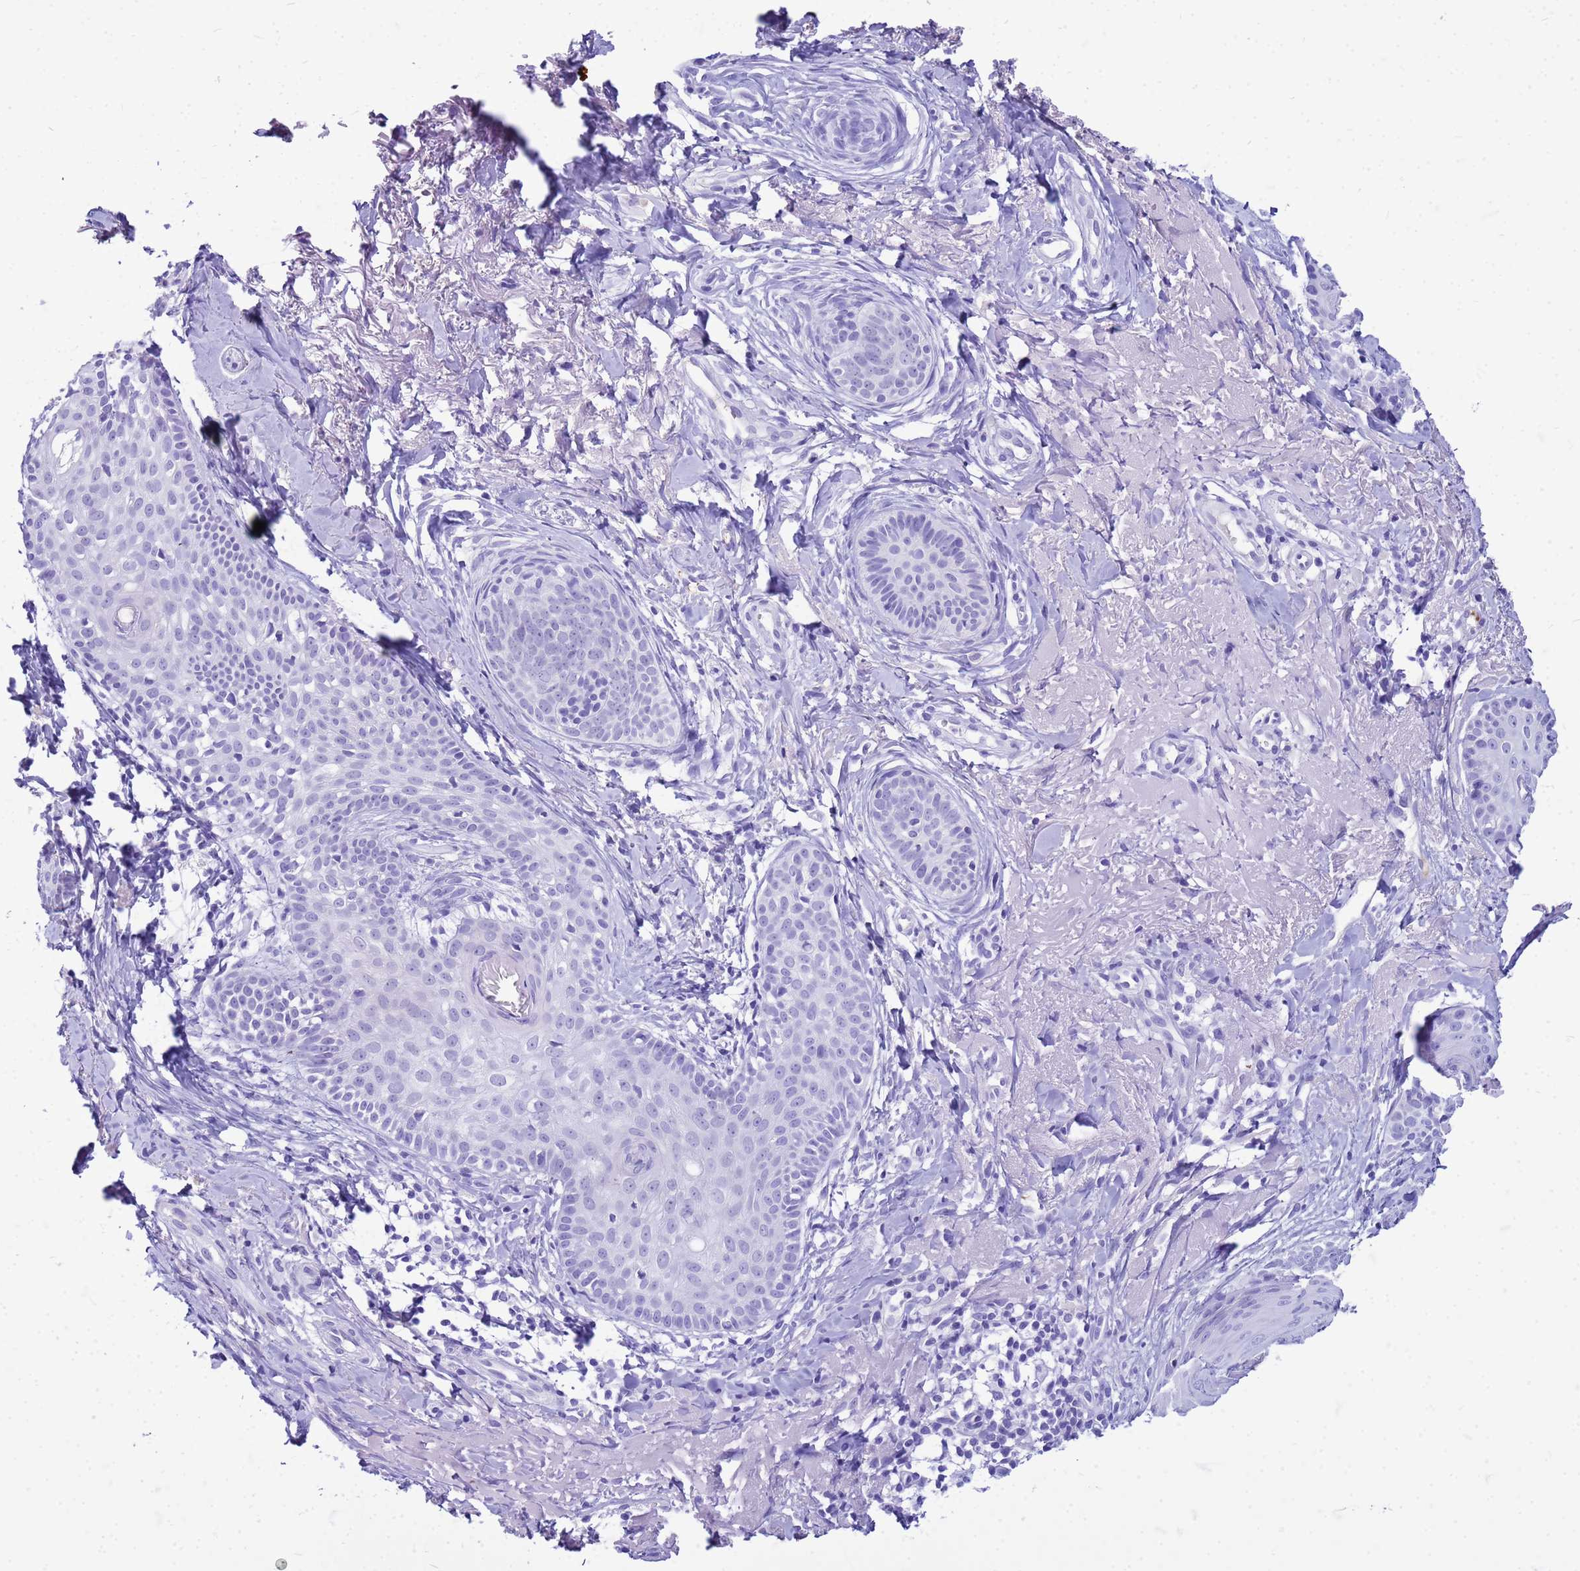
{"staining": {"intensity": "negative", "quantity": "none", "location": "none"}, "tissue": "skin cancer", "cell_type": "Tumor cells", "image_type": "cancer", "snomed": [{"axis": "morphology", "description": "Basal cell carcinoma"}, {"axis": "topography", "description": "Skin"}], "caption": "Immunohistochemical staining of human skin cancer (basal cell carcinoma) demonstrates no significant staining in tumor cells.", "gene": "CFAP100", "patient": {"sex": "female", "age": 76}}